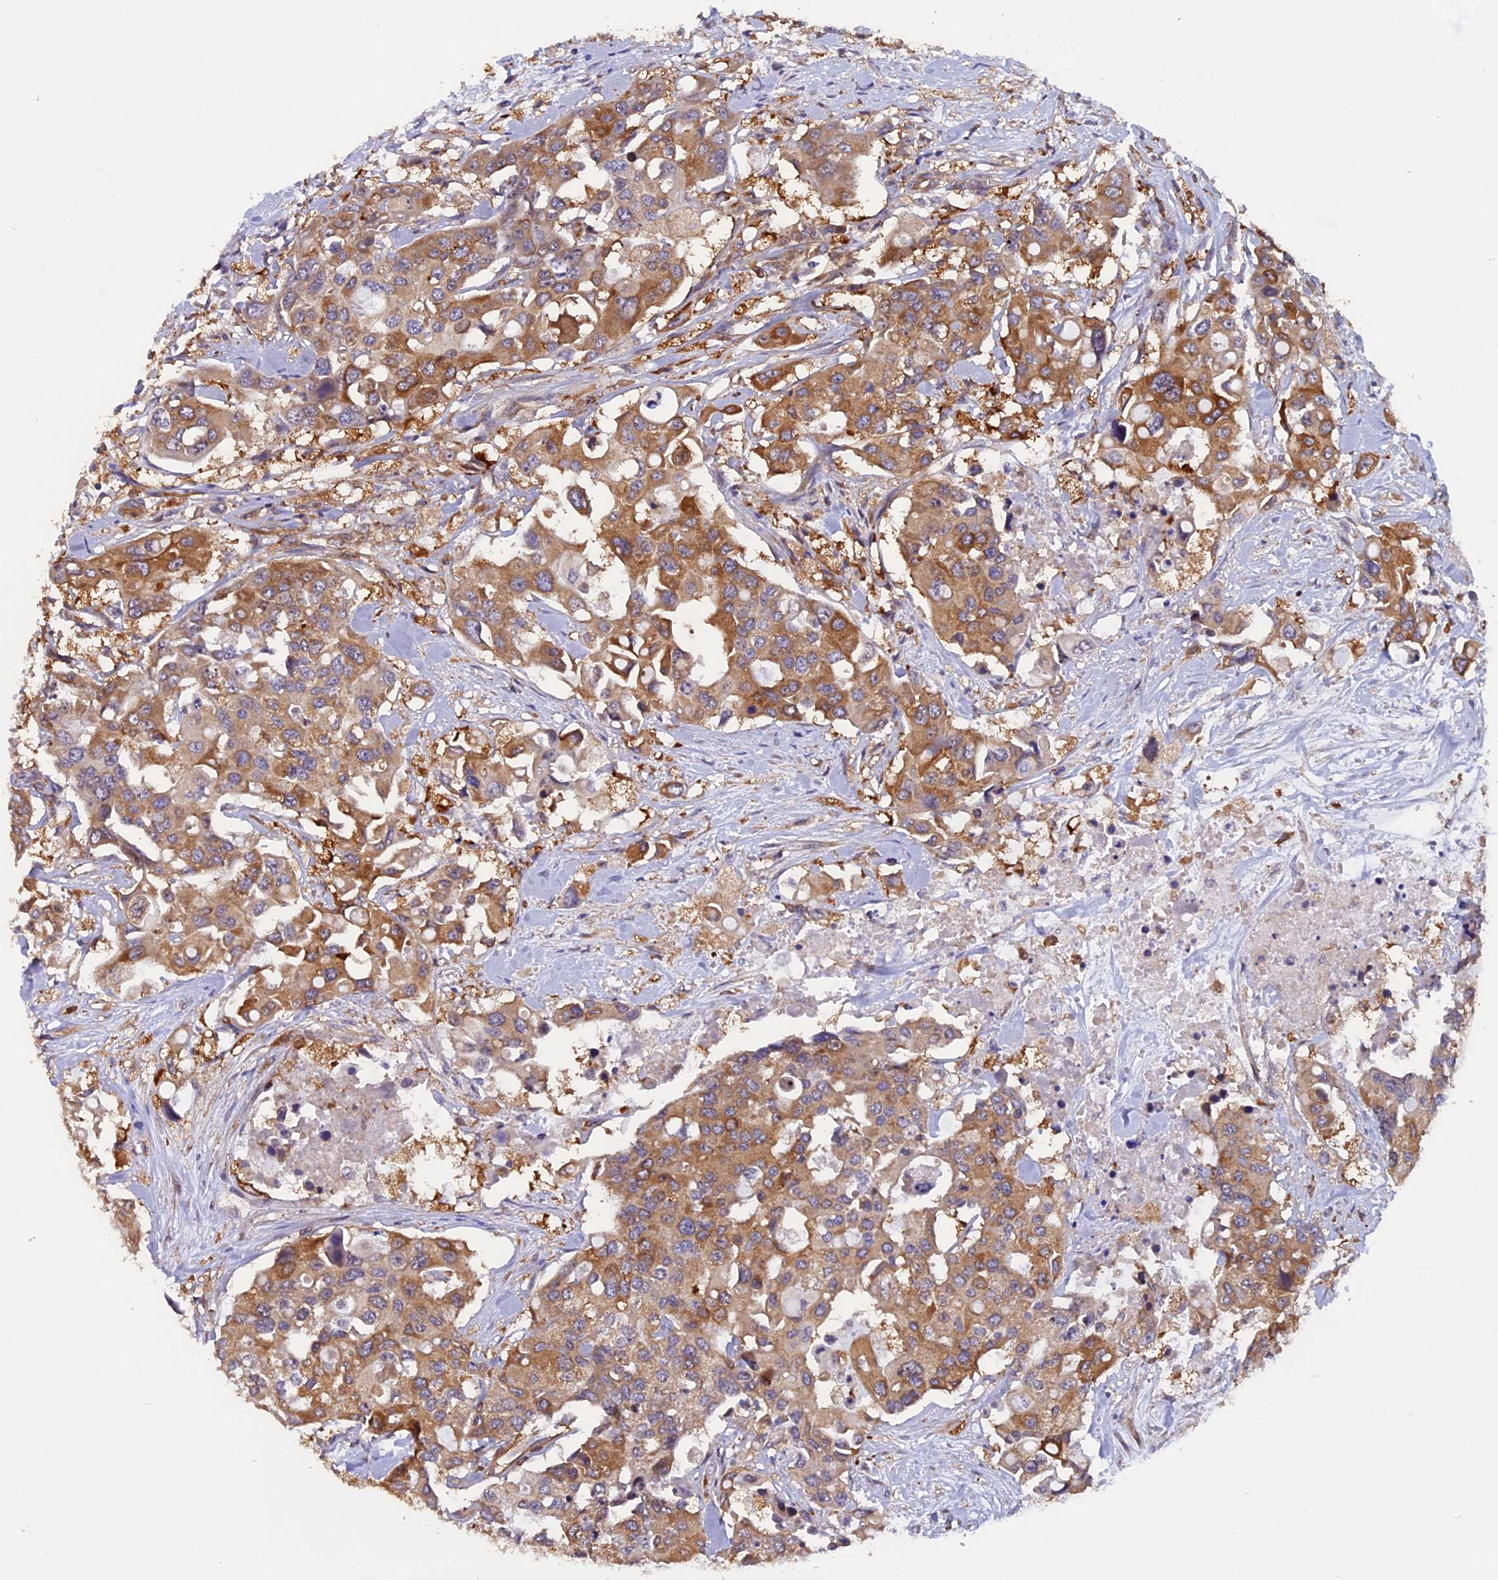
{"staining": {"intensity": "moderate", "quantity": ">75%", "location": "cytoplasmic/membranous"}, "tissue": "colorectal cancer", "cell_type": "Tumor cells", "image_type": "cancer", "snomed": [{"axis": "morphology", "description": "Adenocarcinoma, NOS"}, {"axis": "topography", "description": "Colon"}], "caption": "Colorectal cancer (adenocarcinoma) tissue reveals moderate cytoplasmic/membranous positivity in approximately >75% of tumor cells, visualized by immunohistochemistry.", "gene": "EHBP1L1", "patient": {"sex": "male", "age": 77}}